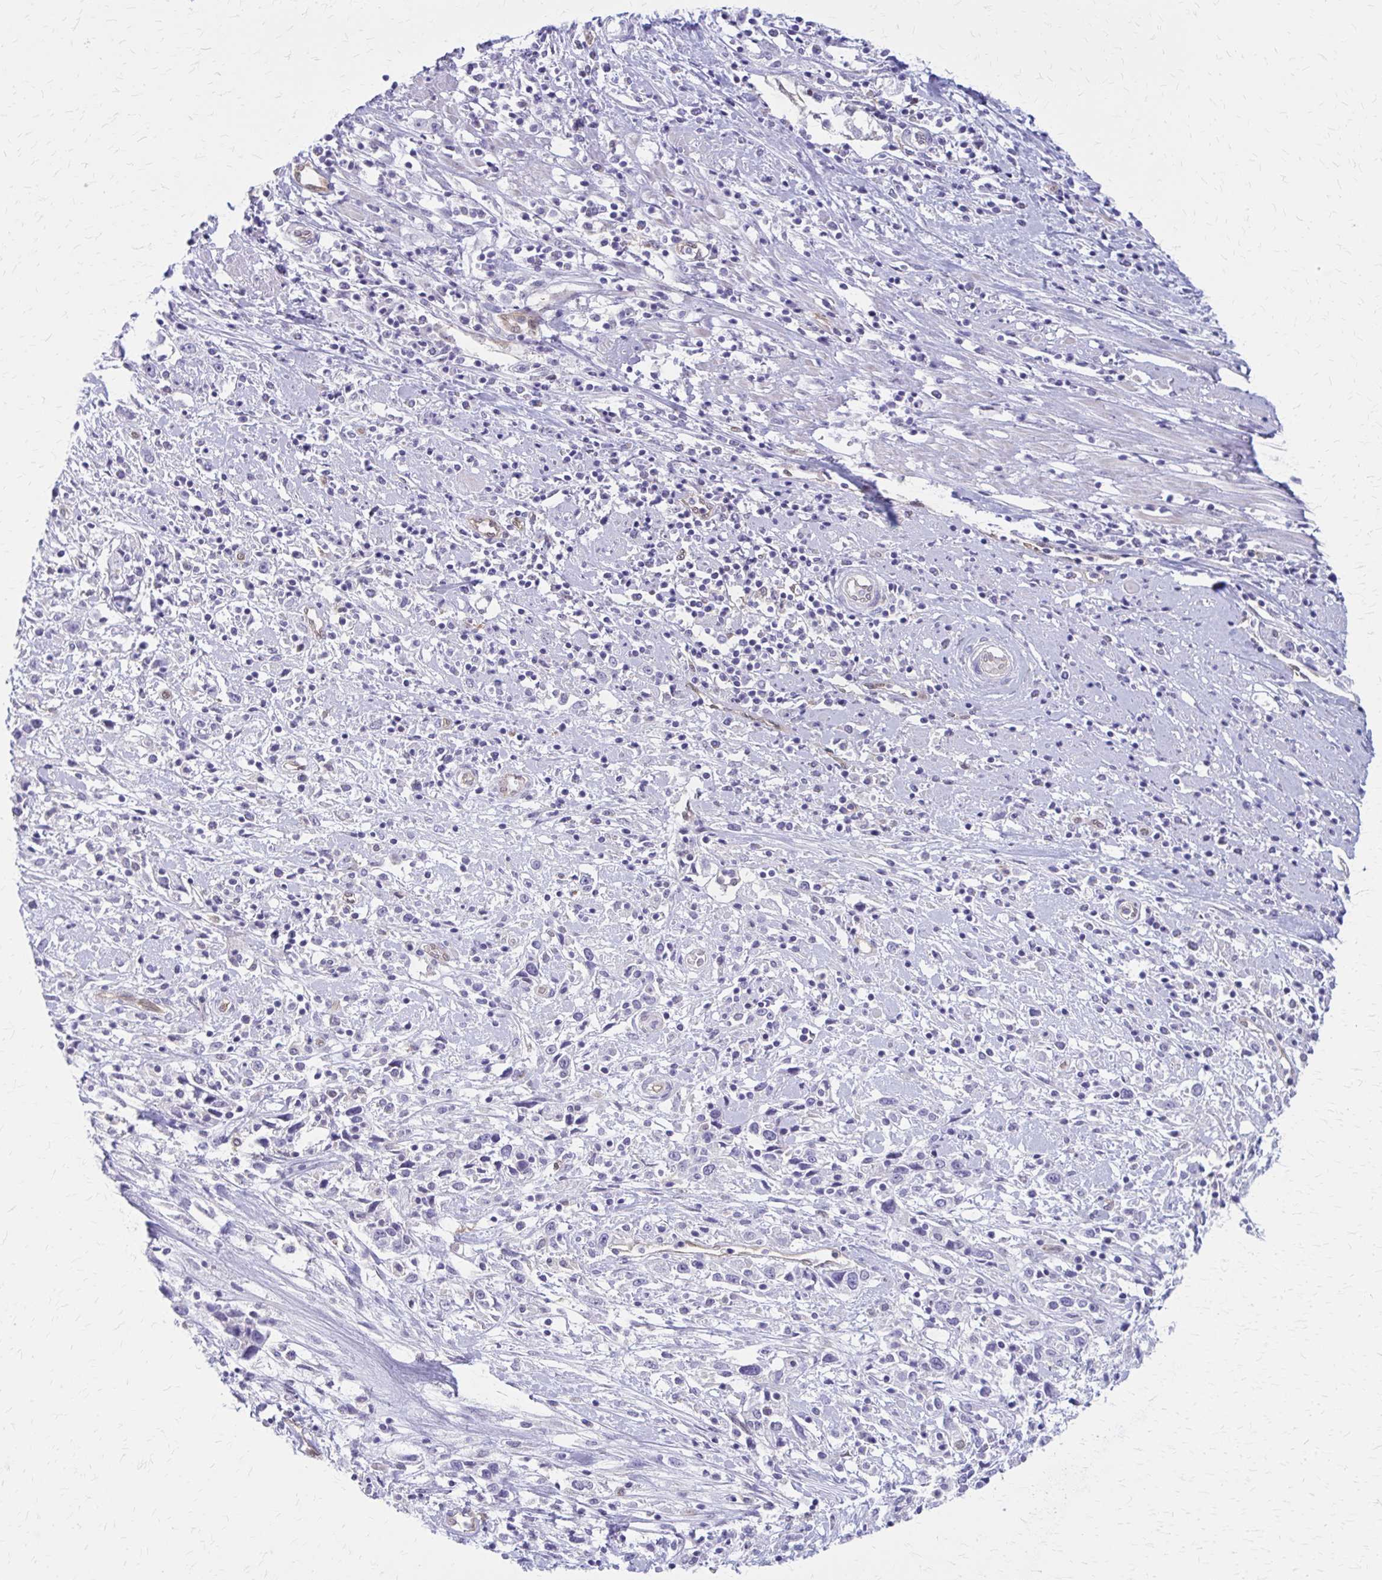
{"staining": {"intensity": "negative", "quantity": "none", "location": "none"}, "tissue": "cervical cancer", "cell_type": "Tumor cells", "image_type": "cancer", "snomed": [{"axis": "morphology", "description": "Adenocarcinoma, NOS"}, {"axis": "topography", "description": "Cervix"}], "caption": "The micrograph demonstrates no staining of tumor cells in cervical cancer (adenocarcinoma).", "gene": "CLIC2", "patient": {"sex": "female", "age": 40}}